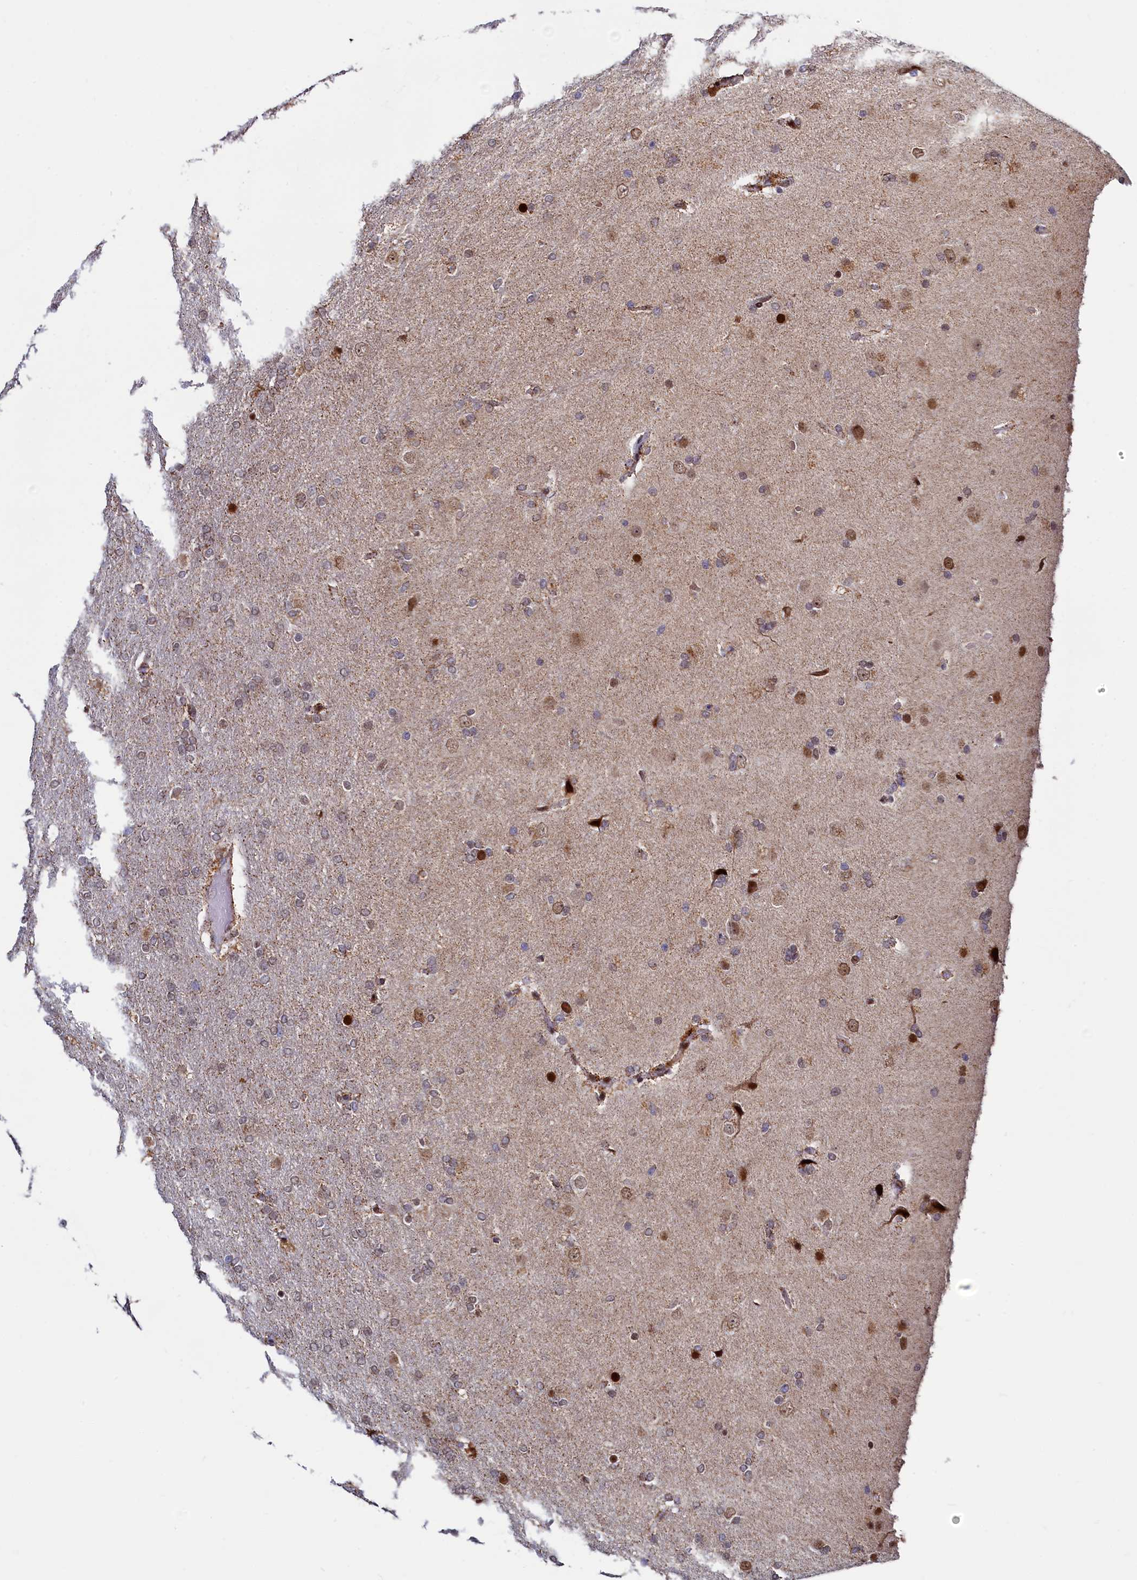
{"staining": {"intensity": "moderate", "quantity": "<25%", "location": "cytoplasmic/membranous,nuclear"}, "tissue": "glioma", "cell_type": "Tumor cells", "image_type": "cancer", "snomed": [{"axis": "morphology", "description": "Glioma, malignant, High grade"}, {"axis": "topography", "description": "Brain"}], "caption": "This micrograph displays immunohistochemistry (IHC) staining of malignant glioma (high-grade), with low moderate cytoplasmic/membranous and nuclear expression in approximately <25% of tumor cells.", "gene": "HDGFL3", "patient": {"sex": "male", "age": 72}}